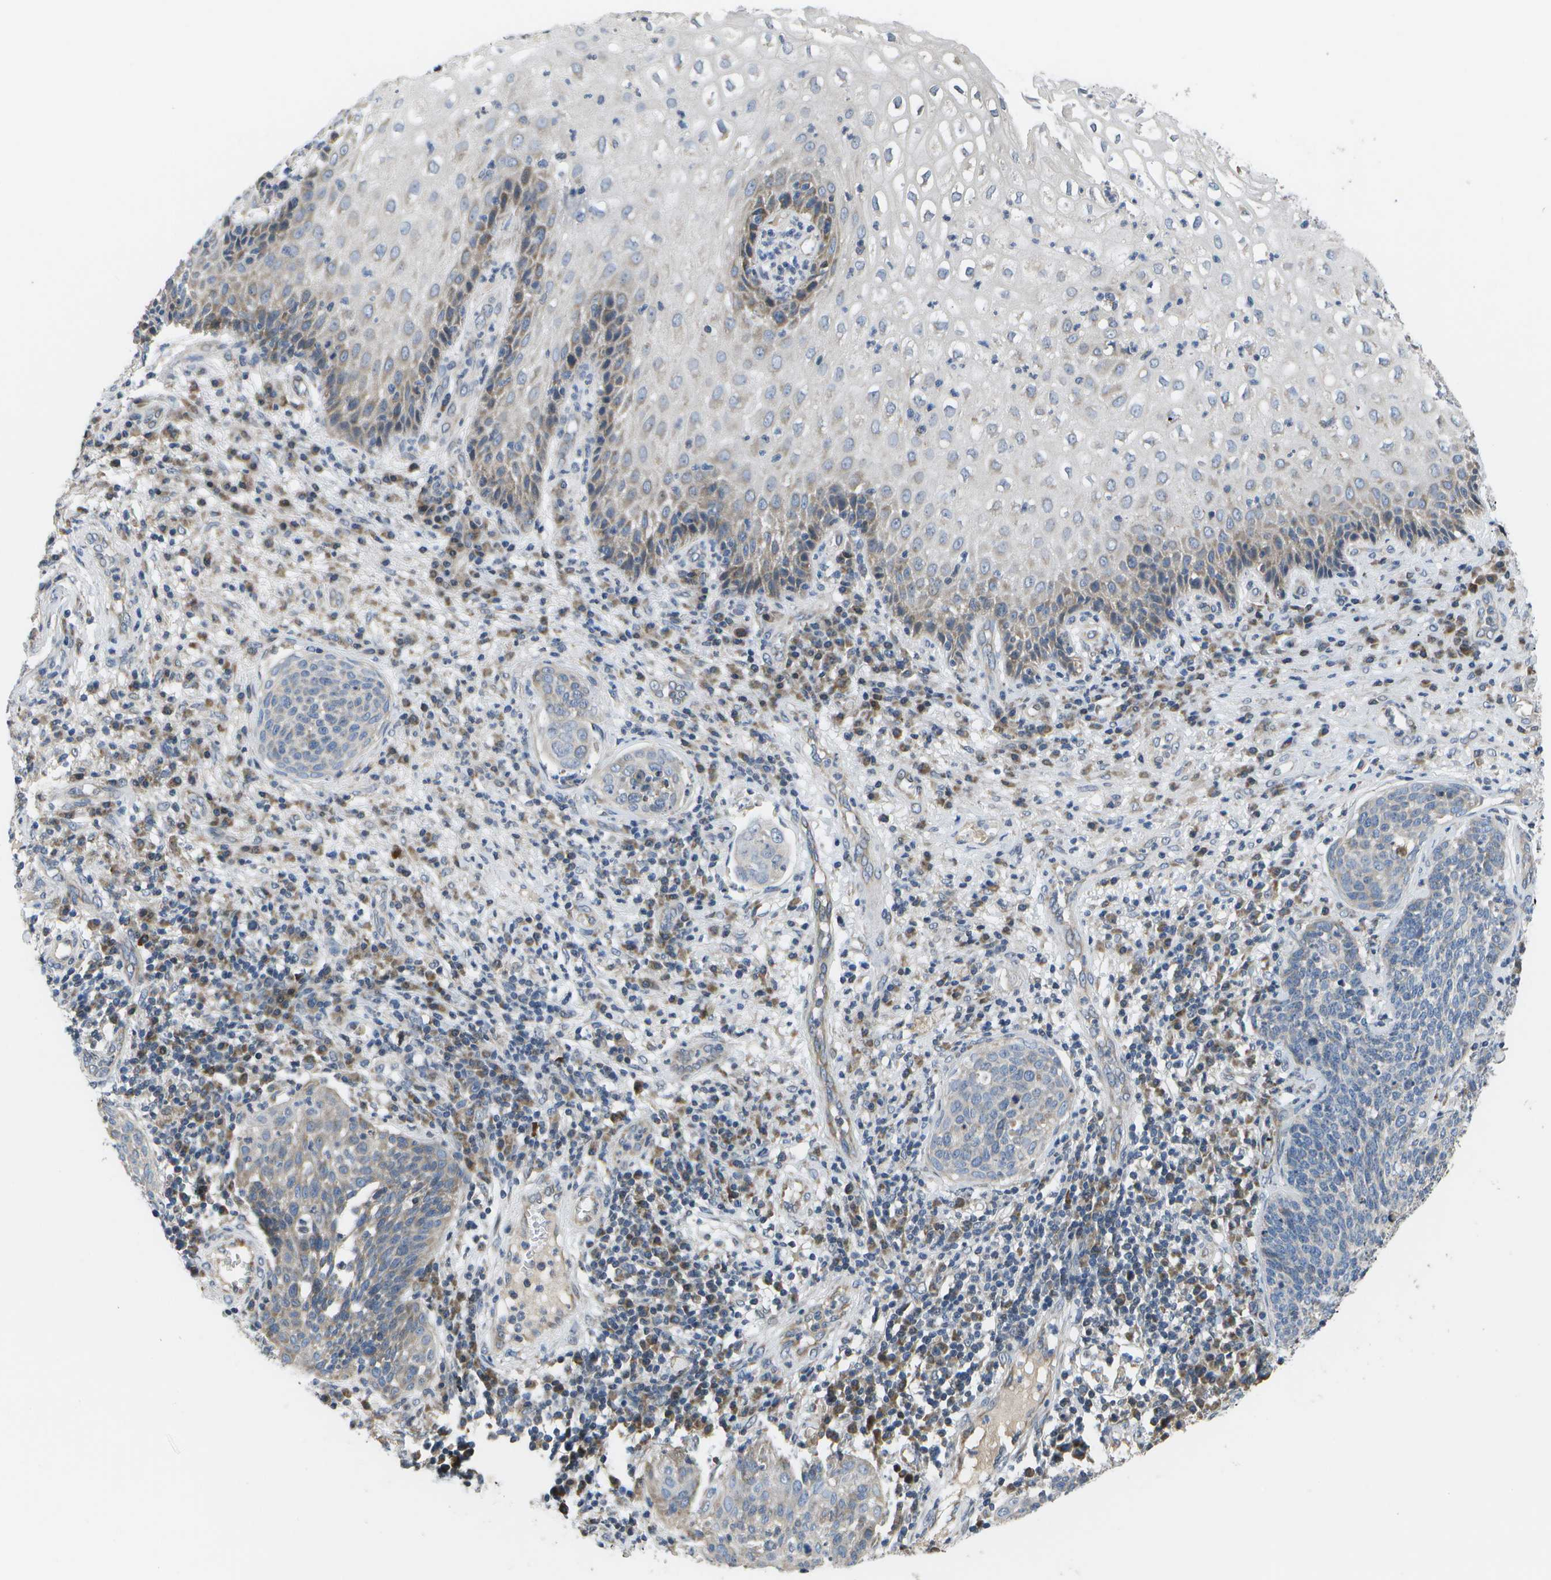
{"staining": {"intensity": "weak", "quantity": "<25%", "location": "cytoplasmic/membranous"}, "tissue": "cervical cancer", "cell_type": "Tumor cells", "image_type": "cancer", "snomed": [{"axis": "morphology", "description": "Squamous cell carcinoma, NOS"}, {"axis": "topography", "description": "Cervix"}], "caption": "A photomicrograph of human squamous cell carcinoma (cervical) is negative for staining in tumor cells.", "gene": "HADHA", "patient": {"sex": "female", "age": 34}}